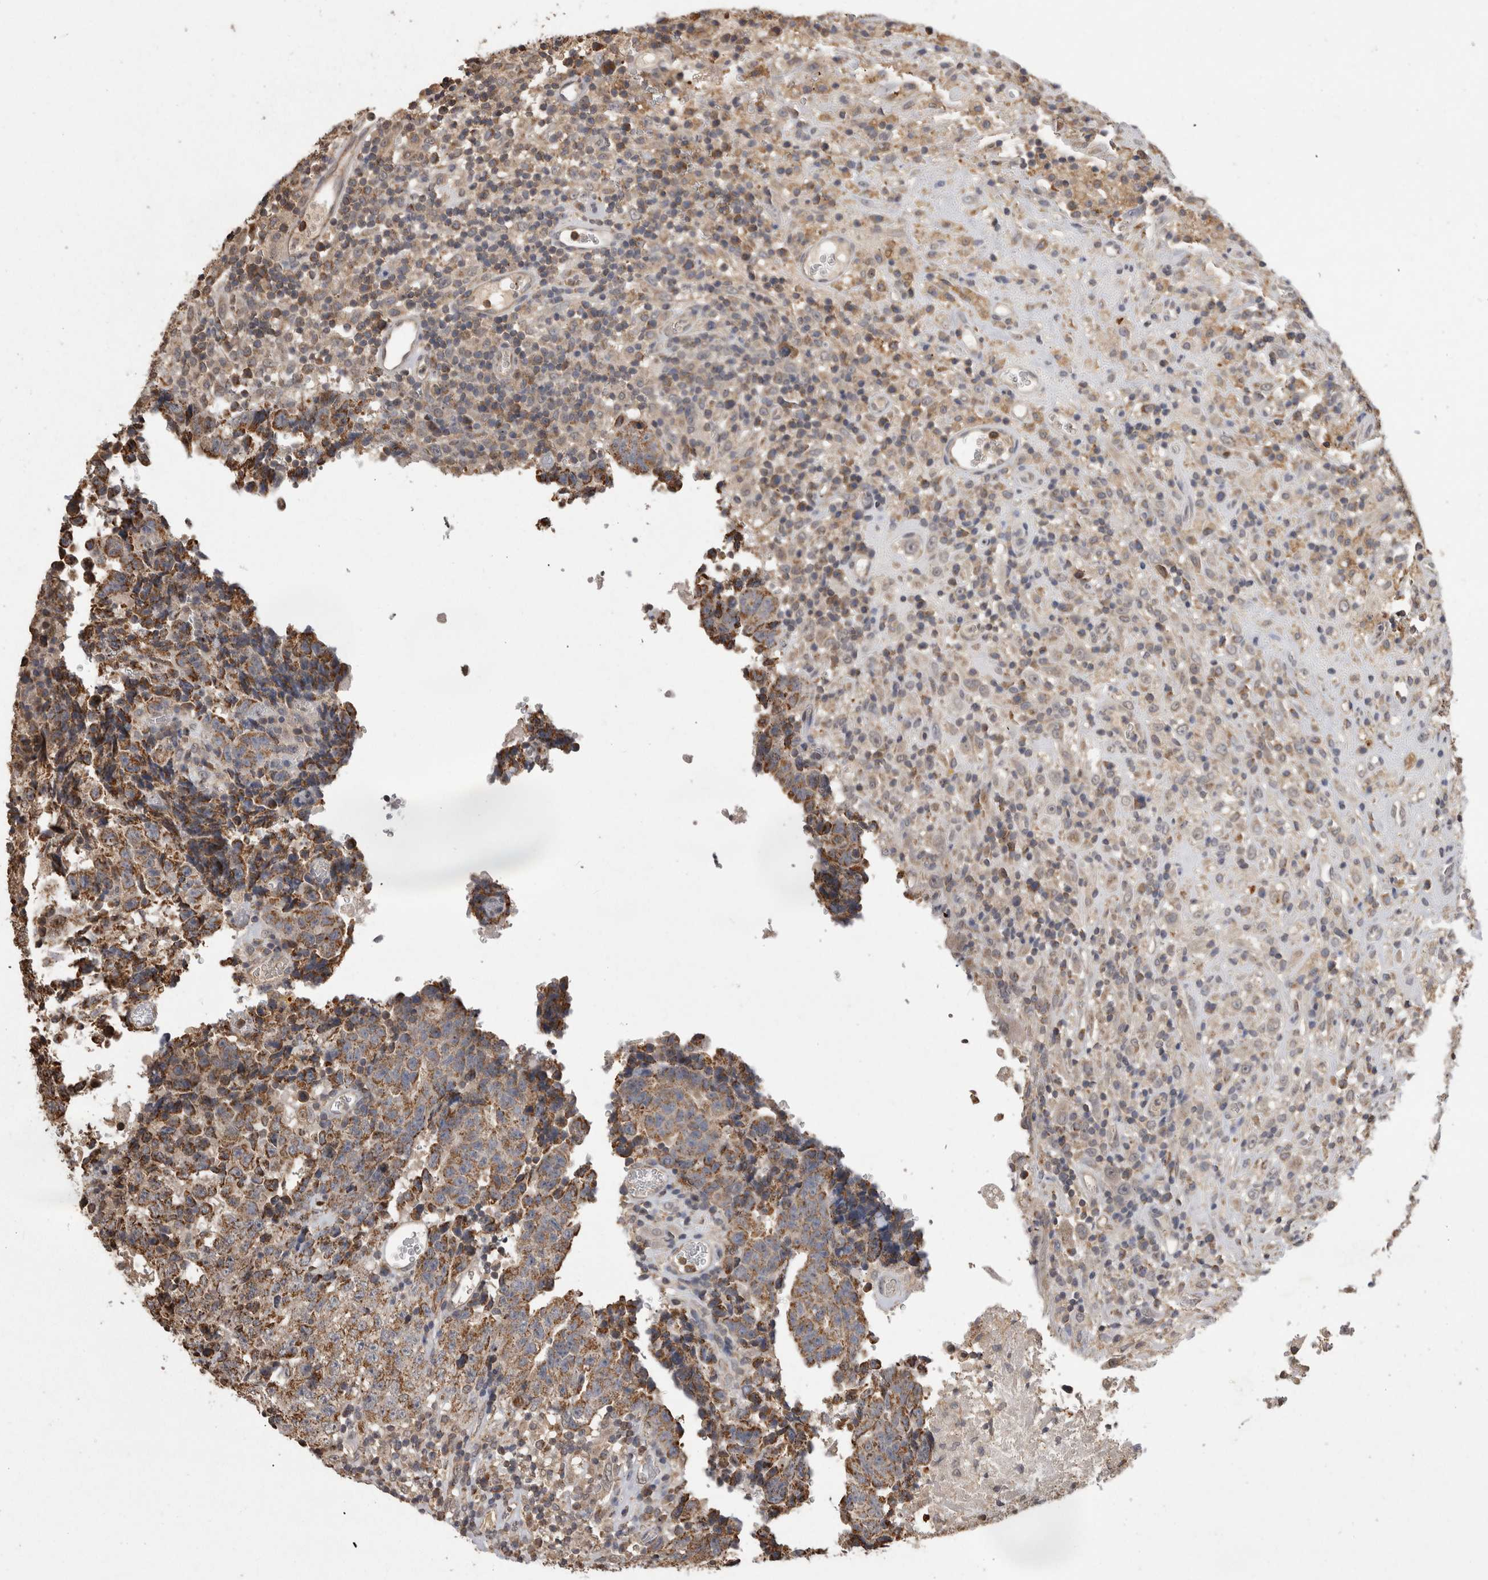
{"staining": {"intensity": "moderate", "quantity": ">75%", "location": "cytoplasmic/membranous"}, "tissue": "testis cancer", "cell_type": "Tumor cells", "image_type": "cancer", "snomed": [{"axis": "morphology", "description": "Necrosis, NOS"}, {"axis": "morphology", "description": "Carcinoma, Embryonal, NOS"}, {"axis": "topography", "description": "Testis"}], "caption": "This image displays testis cancer stained with IHC to label a protein in brown. The cytoplasmic/membranous of tumor cells show moderate positivity for the protein. Nuclei are counter-stained blue.", "gene": "PREP", "patient": {"sex": "male", "age": 19}}